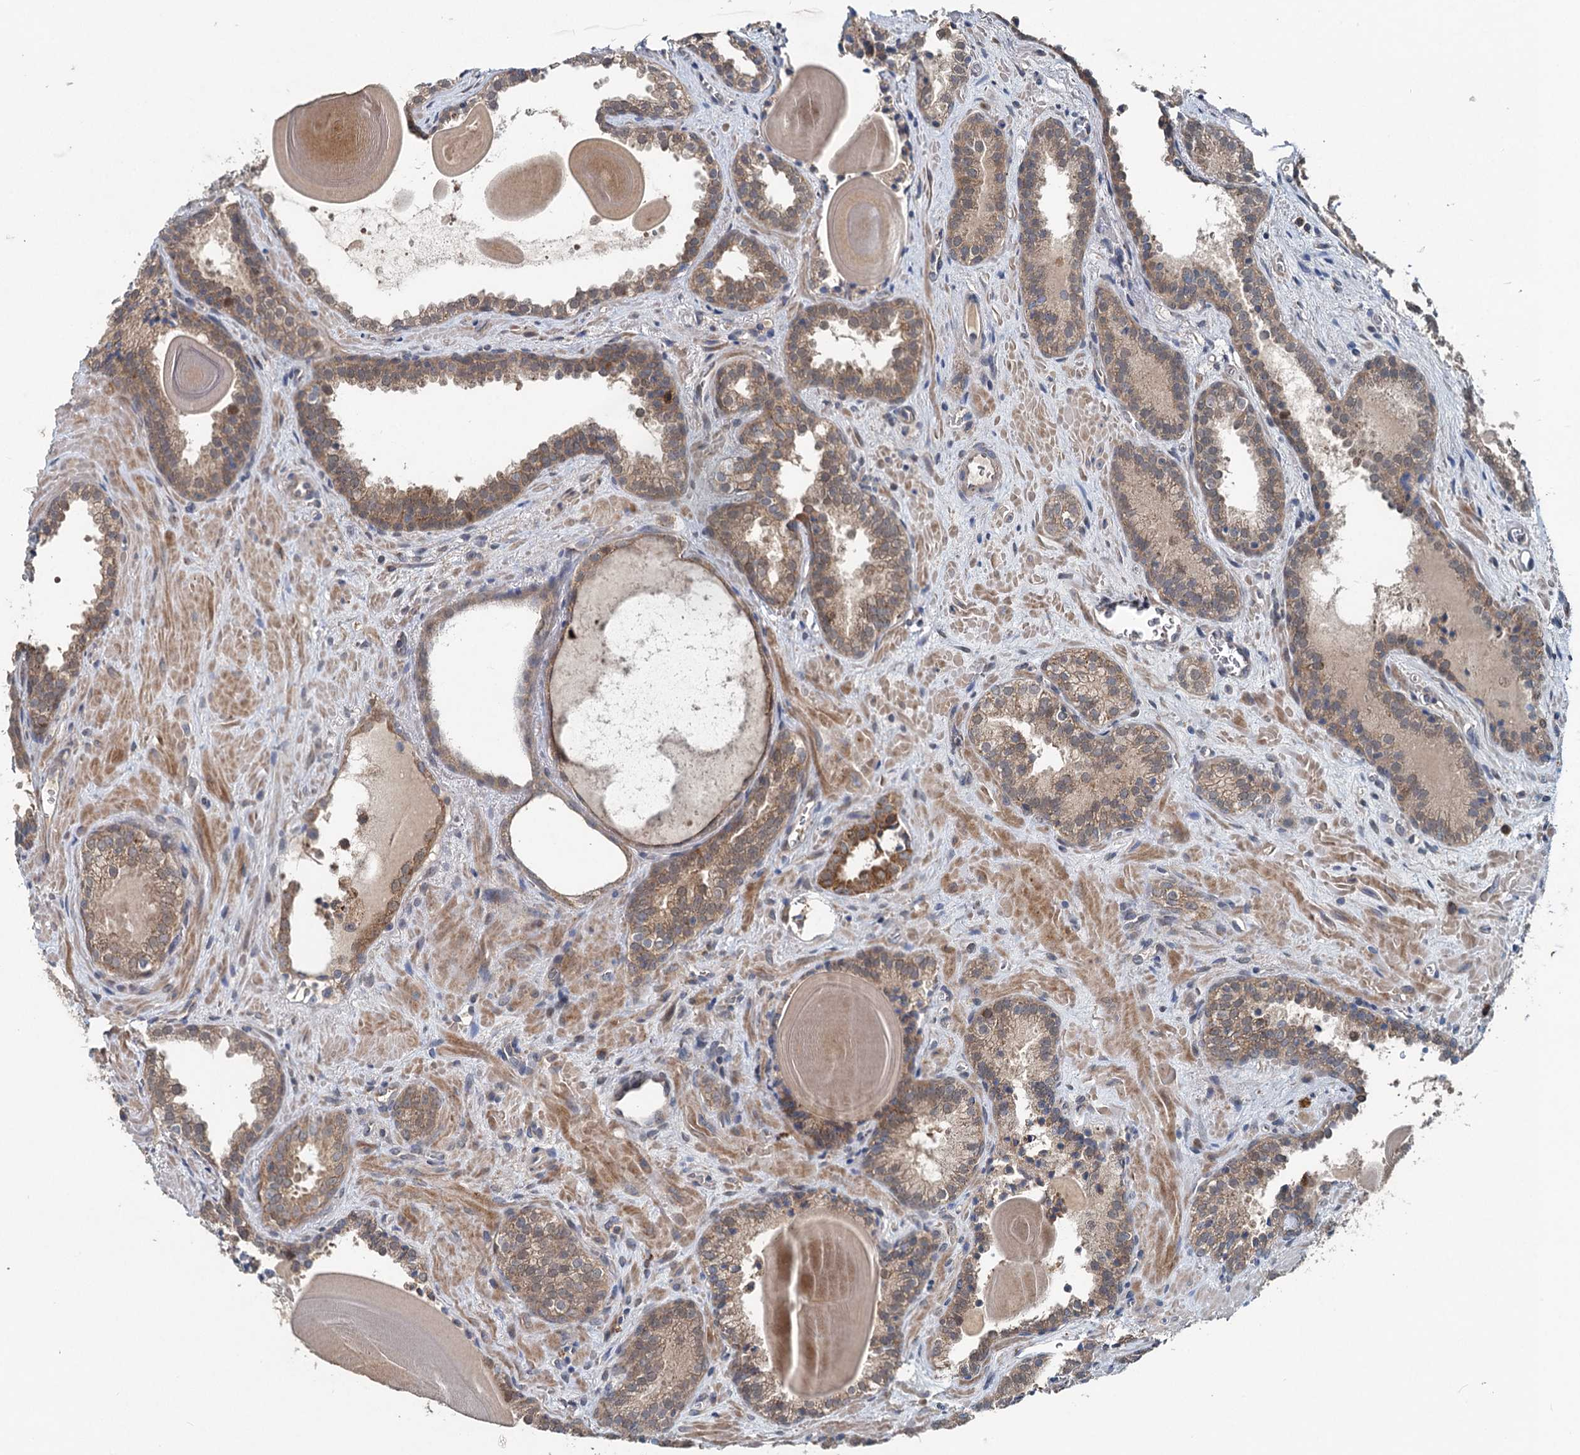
{"staining": {"intensity": "moderate", "quantity": ">75%", "location": "cytoplasmic/membranous"}, "tissue": "prostate cancer", "cell_type": "Tumor cells", "image_type": "cancer", "snomed": [{"axis": "morphology", "description": "Adenocarcinoma, High grade"}, {"axis": "topography", "description": "Prostate"}], "caption": "Prostate cancer stained for a protein displays moderate cytoplasmic/membranous positivity in tumor cells. The staining was performed using DAB (3,3'-diaminobenzidine), with brown indicating positive protein expression. Nuclei are stained blue with hematoxylin.", "gene": "OTUB1", "patient": {"sex": "male", "age": 66}}